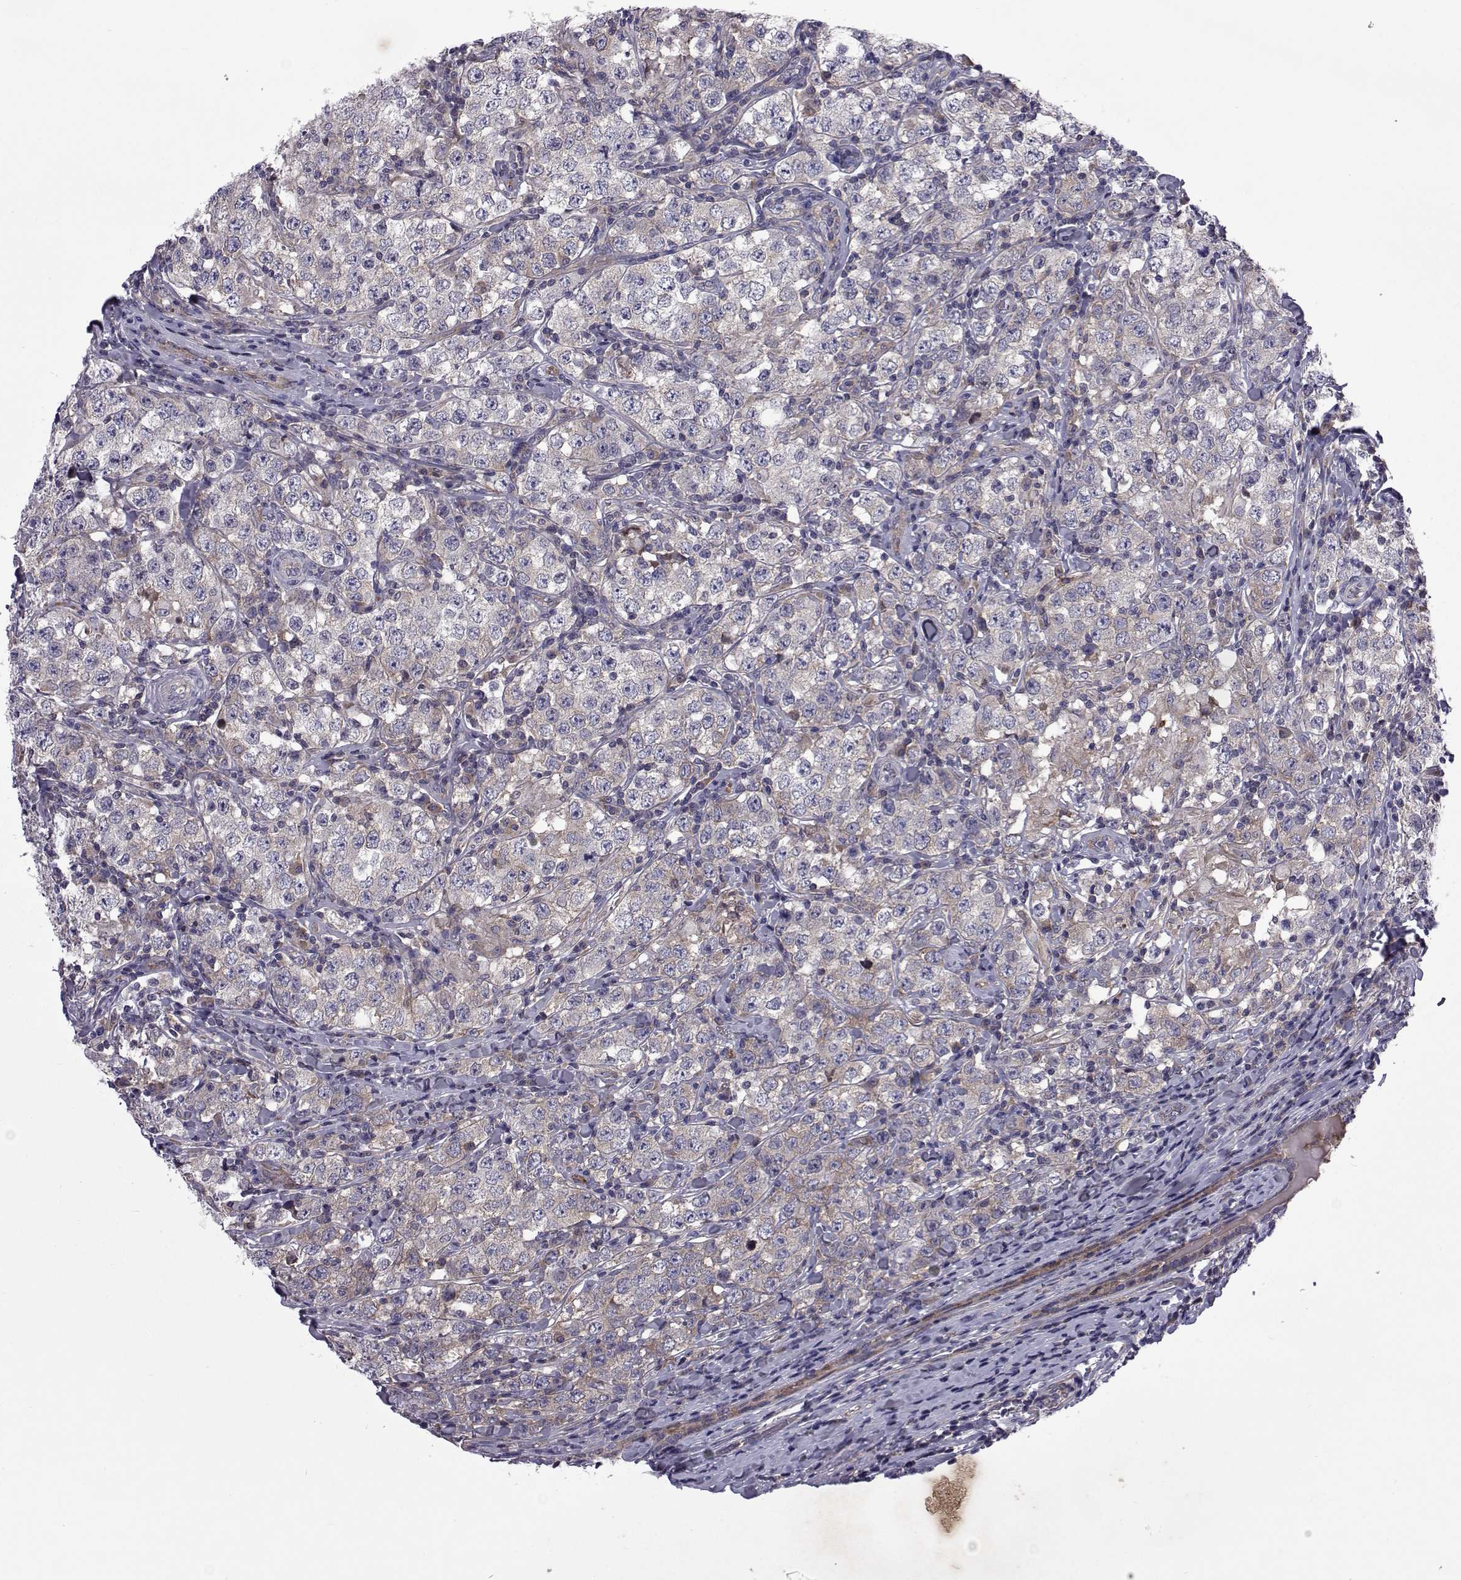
{"staining": {"intensity": "negative", "quantity": "none", "location": "none"}, "tissue": "testis cancer", "cell_type": "Tumor cells", "image_type": "cancer", "snomed": [{"axis": "morphology", "description": "Seminoma, NOS"}, {"axis": "morphology", "description": "Carcinoma, Embryonal, NOS"}, {"axis": "topography", "description": "Testis"}], "caption": "IHC of testis cancer (seminoma) reveals no positivity in tumor cells.", "gene": "TCF15", "patient": {"sex": "male", "age": 41}}